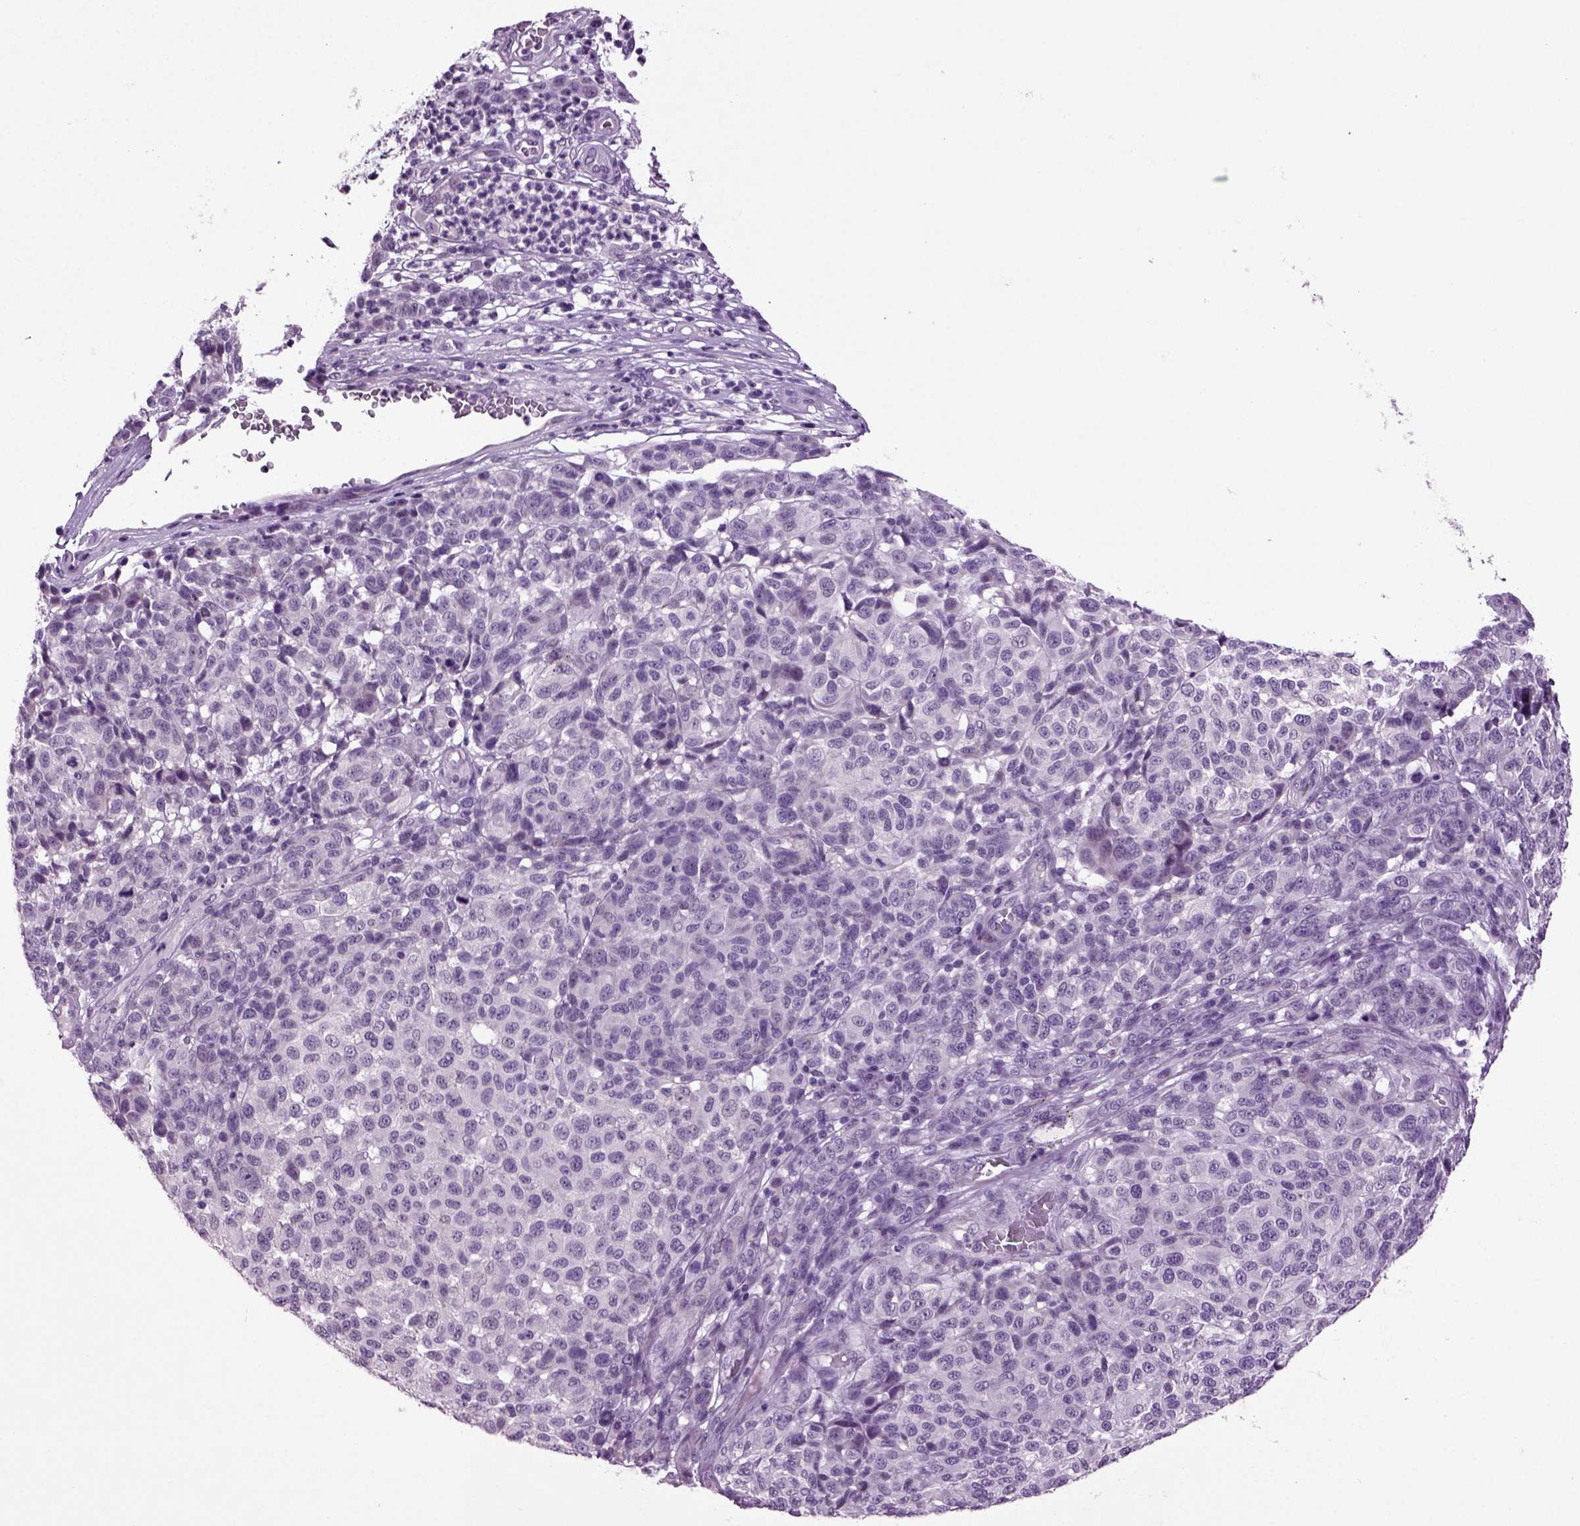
{"staining": {"intensity": "negative", "quantity": "none", "location": "none"}, "tissue": "melanoma", "cell_type": "Tumor cells", "image_type": "cancer", "snomed": [{"axis": "morphology", "description": "Malignant melanoma, NOS"}, {"axis": "topography", "description": "Skin"}], "caption": "The IHC image has no significant positivity in tumor cells of malignant melanoma tissue.", "gene": "SLC17A6", "patient": {"sex": "male", "age": 59}}